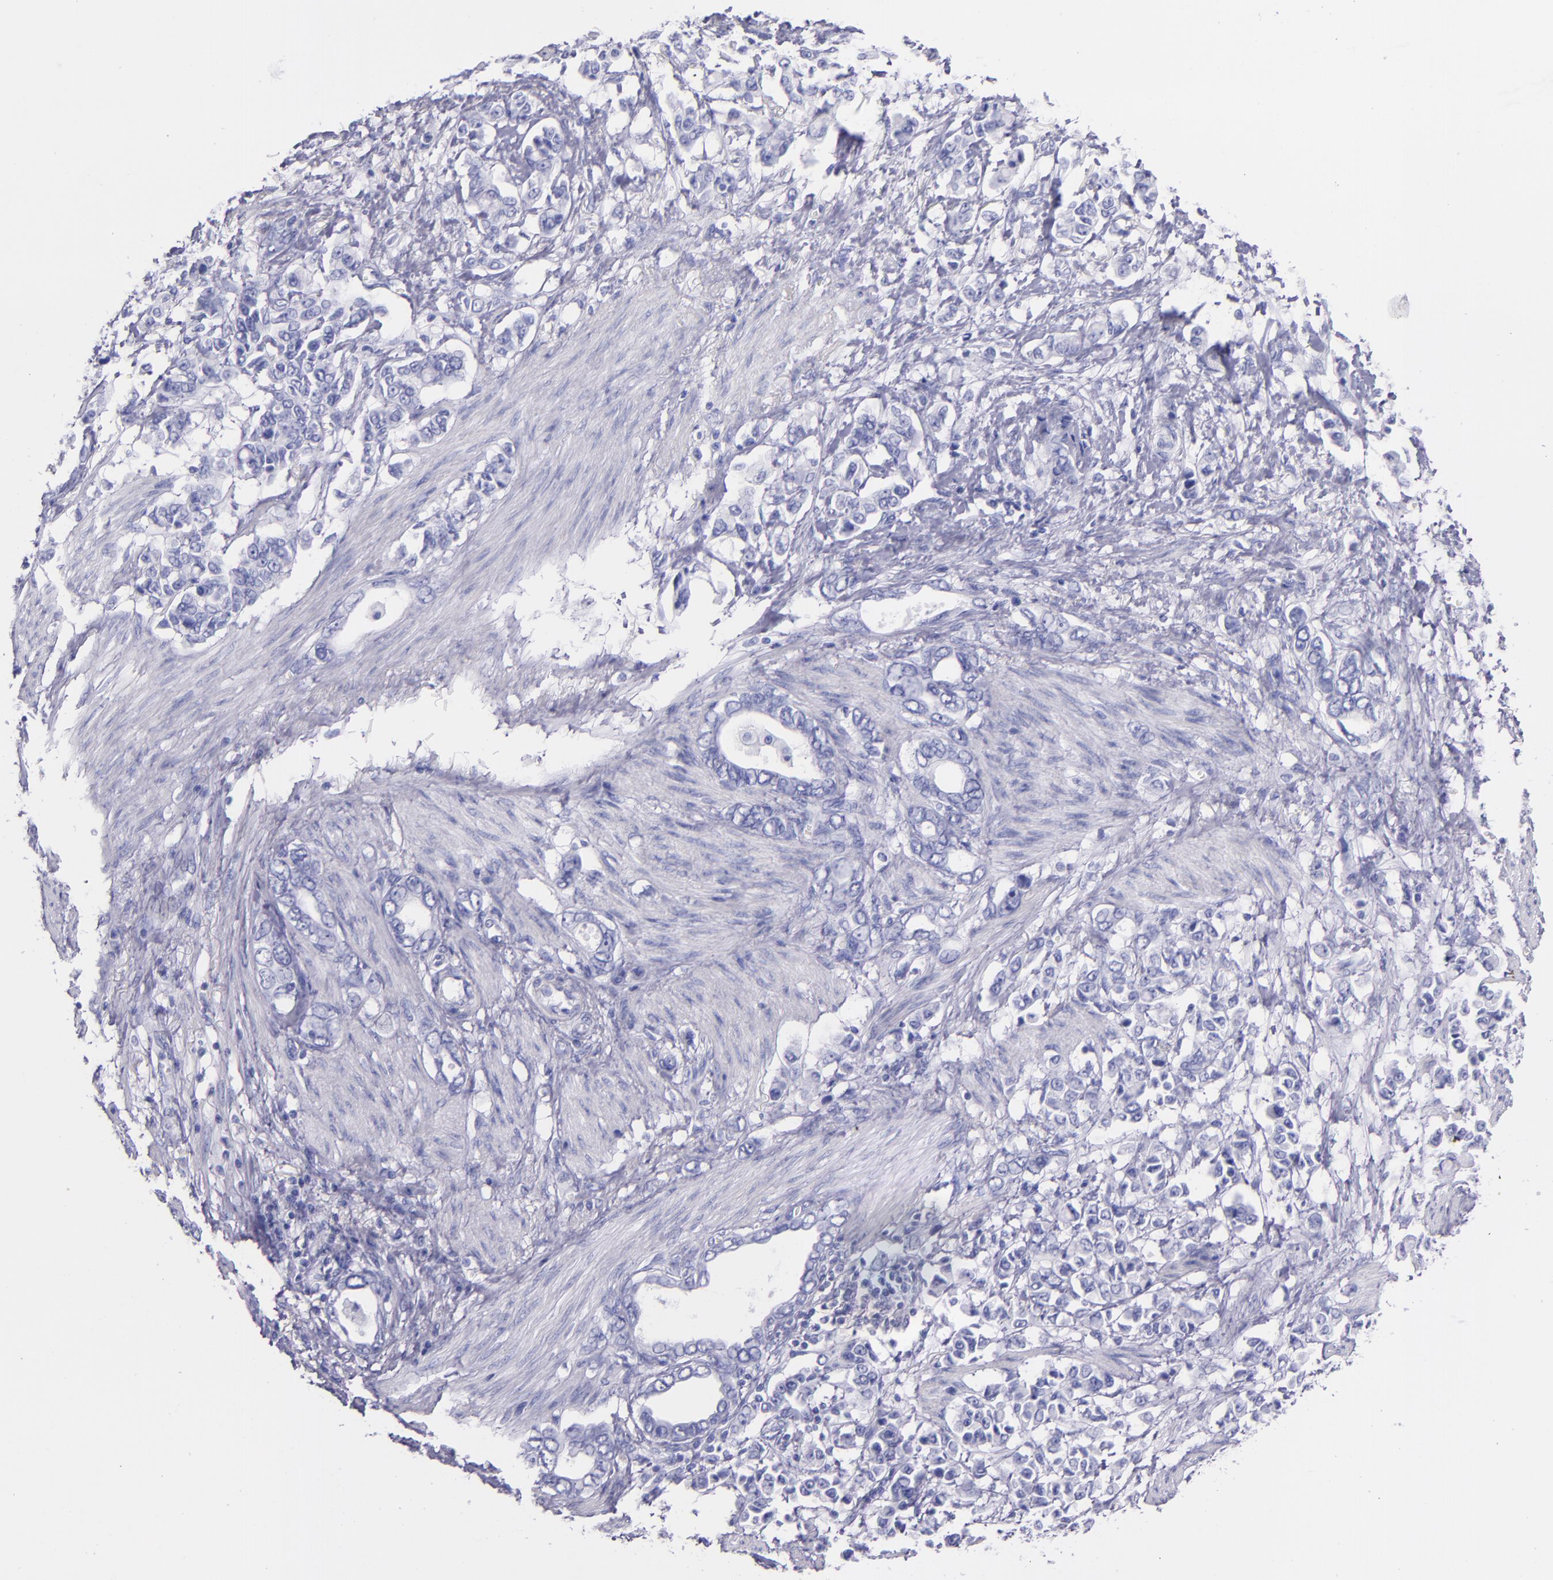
{"staining": {"intensity": "negative", "quantity": "none", "location": "none"}, "tissue": "stomach cancer", "cell_type": "Tumor cells", "image_type": "cancer", "snomed": [{"axis": "morphology", "description": "Adenocarcinoma, NOS"}, {"axis": "topography", "description": "Stomach"}], "caption": "The image exhibits no staining of tumor cells in adenocarcinoma (stomach).", "gene": "SFTPA2", "patient": {"sex": "male", "age": 78}}